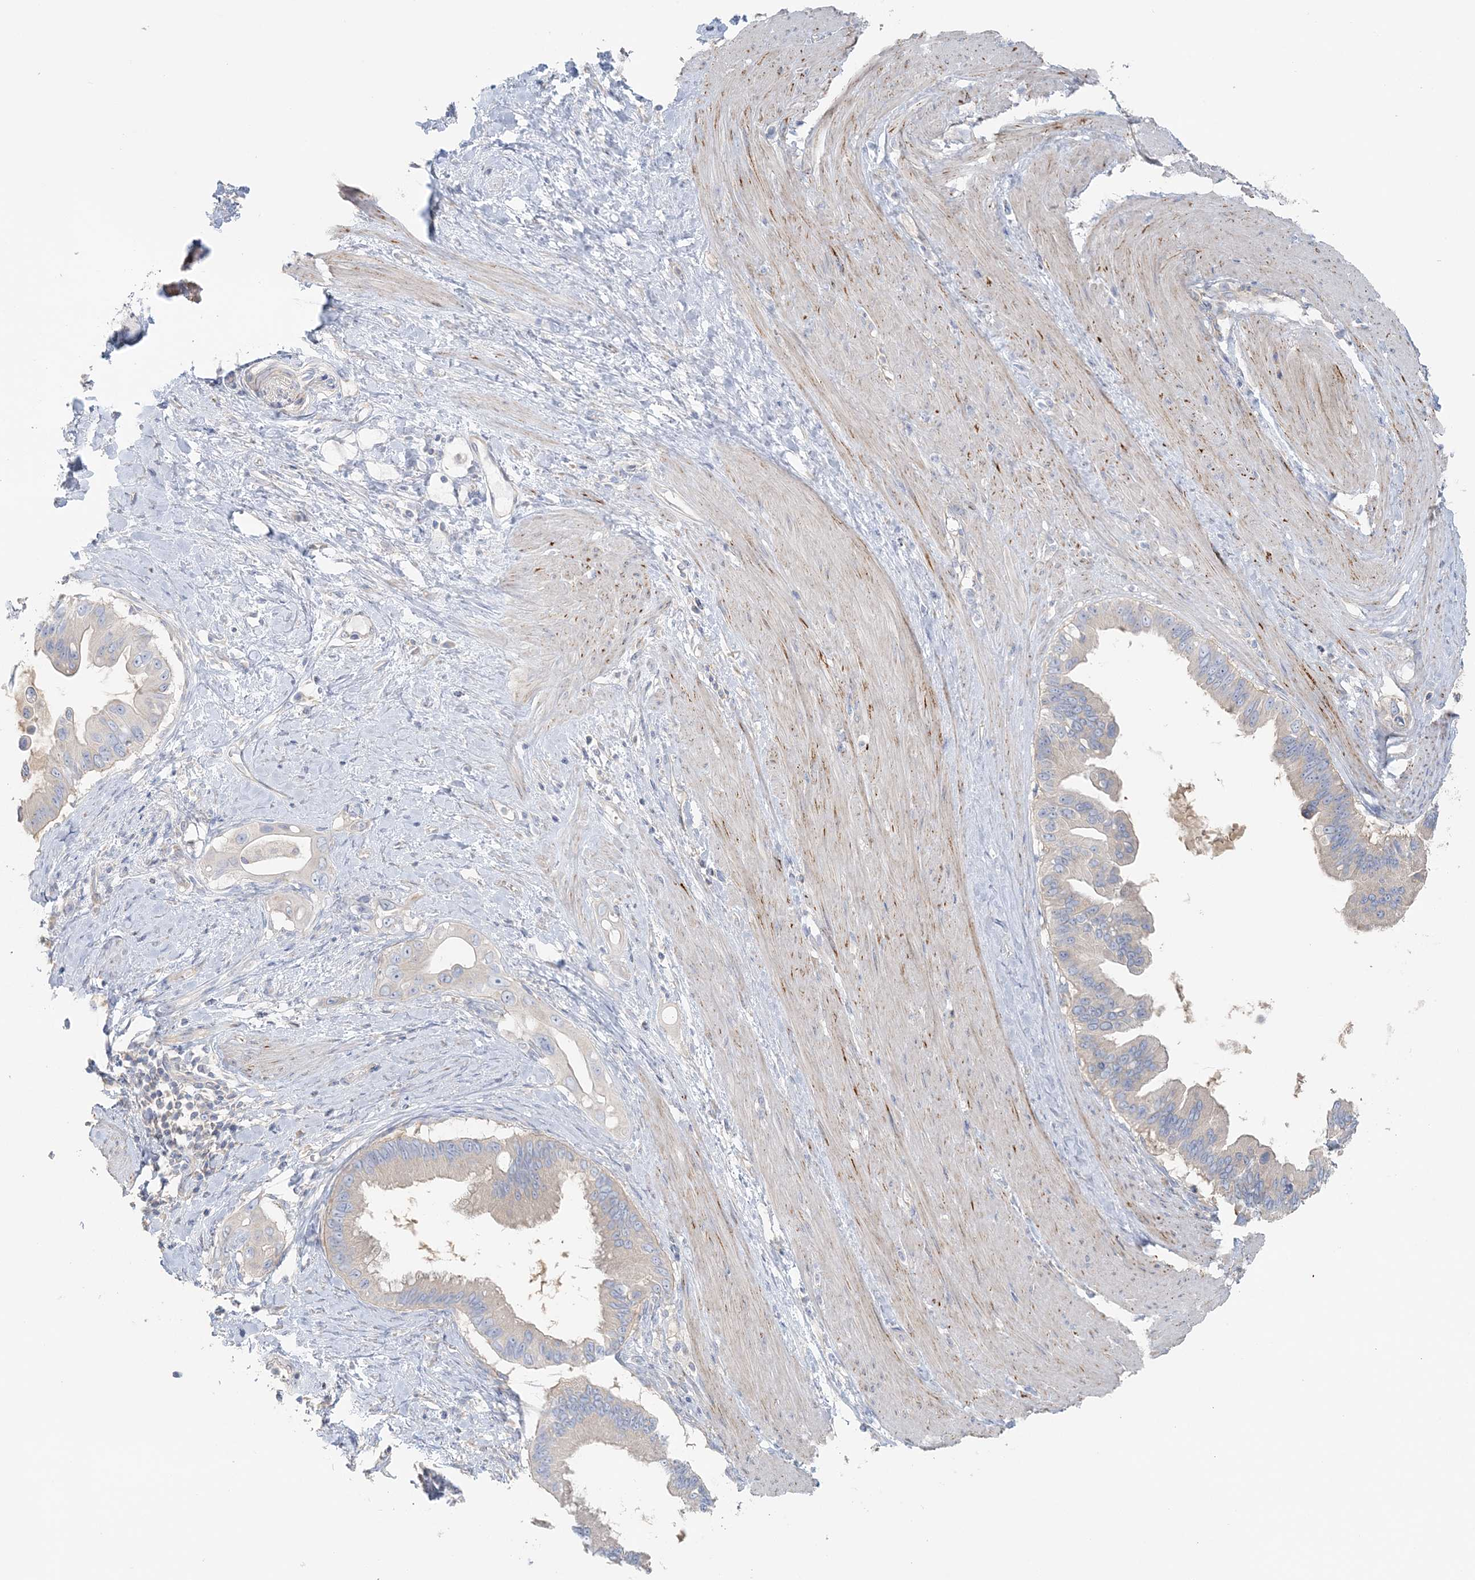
{"staining": {"intensity": "negative", "quantity": "none", "location": "none"}, "tissue": "pancreatic cancer", "cell_type": "Tumor cells", "image_type": "cancer", "snomed": [{"axis": "morphology", "description": "Adenocarcinoma, NOS"}, {"axis": "topography", "description": "Pancreas"}], "caption": "A photomicrograph of human pancreatic cancer is negative for staining in tumor cells.", "gene": "TBC1D5", "patient": {"sex": "female", "age": 56}}